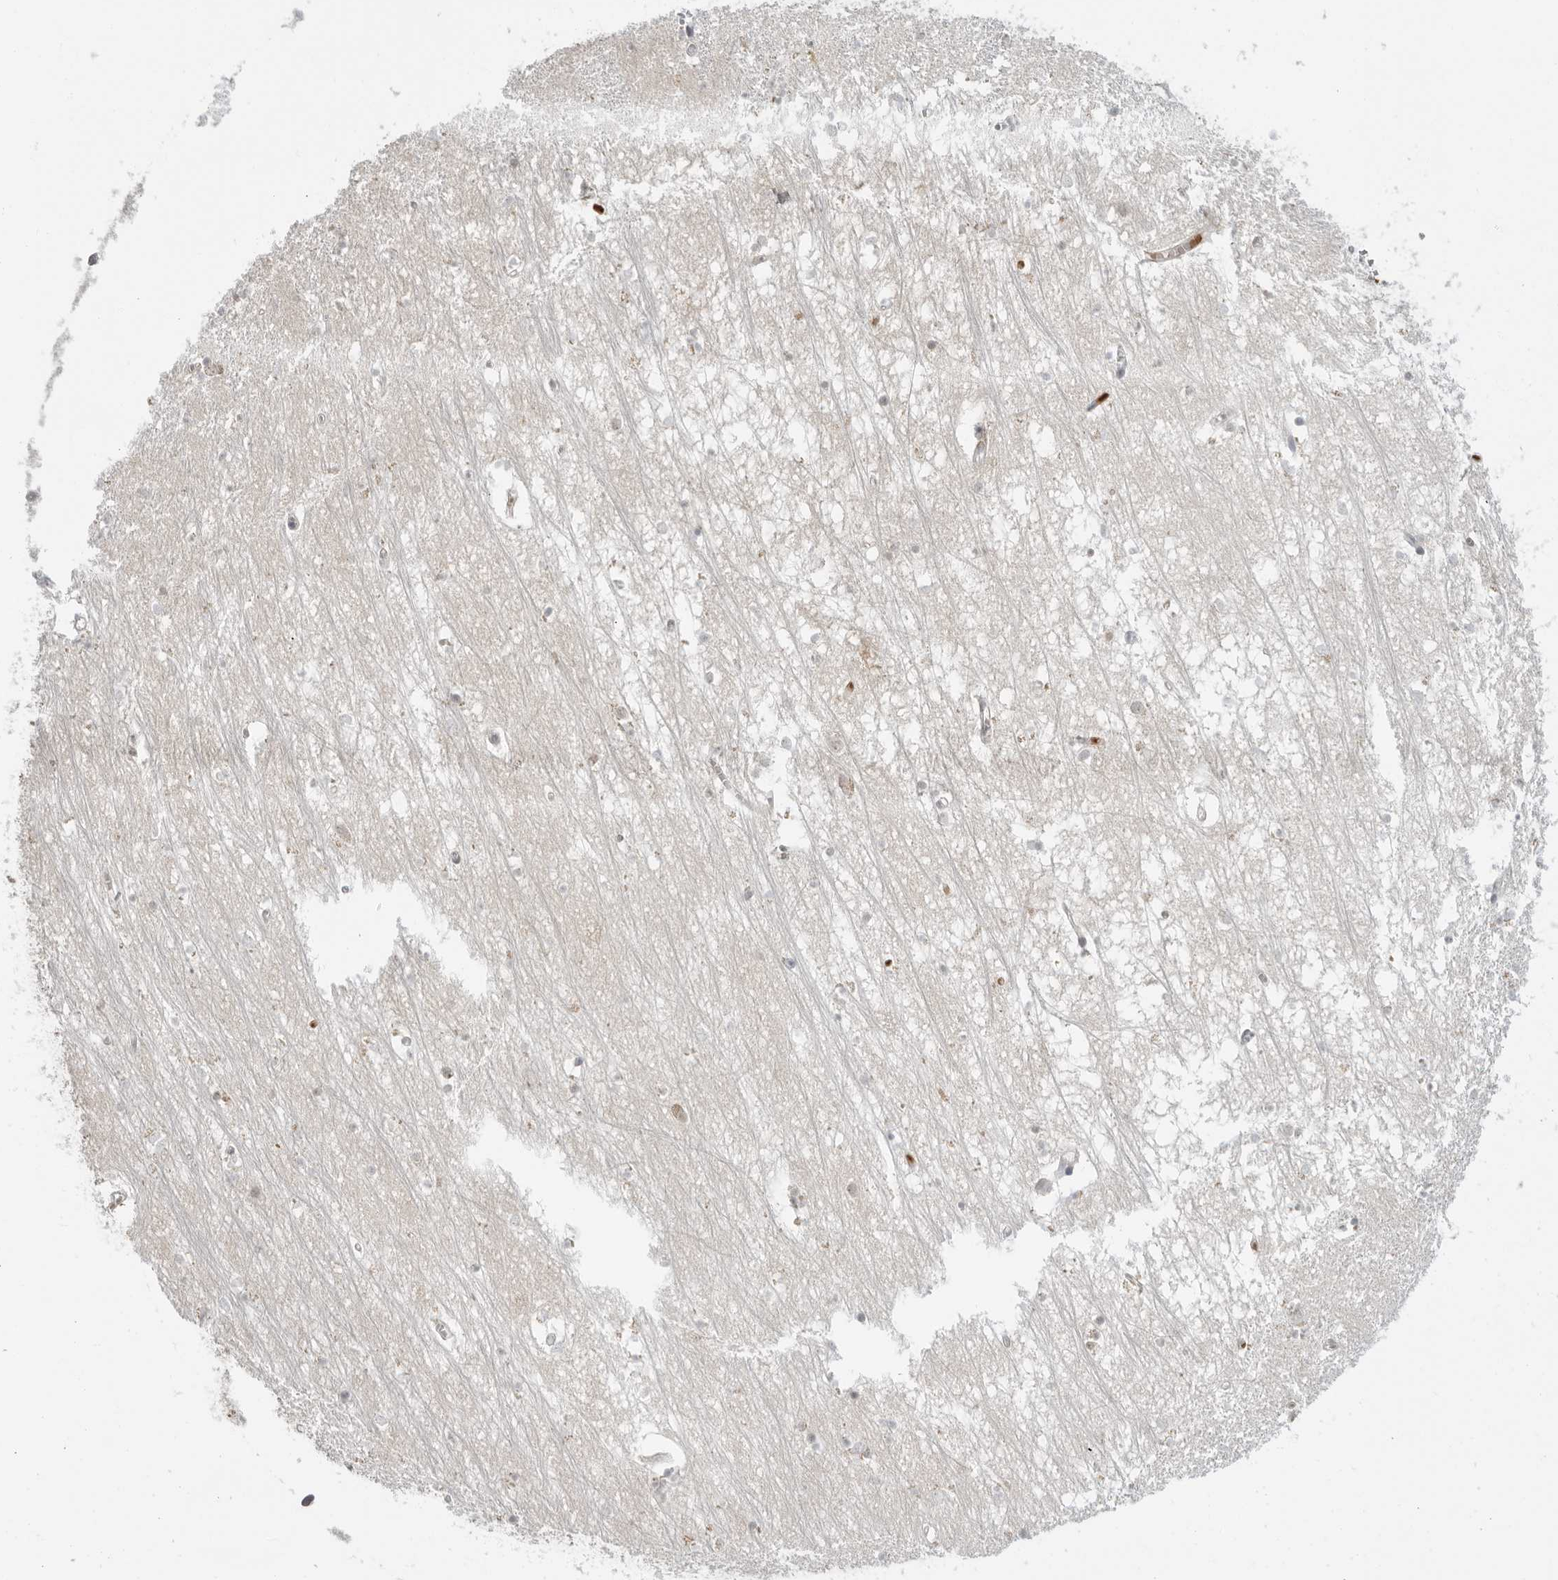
{"staining": {"intensity": "moderate", "quantity": "25%-75%", "location": "nuclear"}, "tissue": "hippocampus", "cell_type": "Glial cells", "image_type": "normal", "snomed": [{"axis": "morphology", "description": "Normal tissue, NOS"}, {"axis": "topography", "description": "Hippocampus"}], "caption": "High-power microscopy captured an immunohistochemistry histopathology image of benign hippocampus, revealing moderate nuclear expression in approximately 25%-75% of glial cells.", "gene": "SUGCT", "patient": {"sex": "male", "age": 70}}